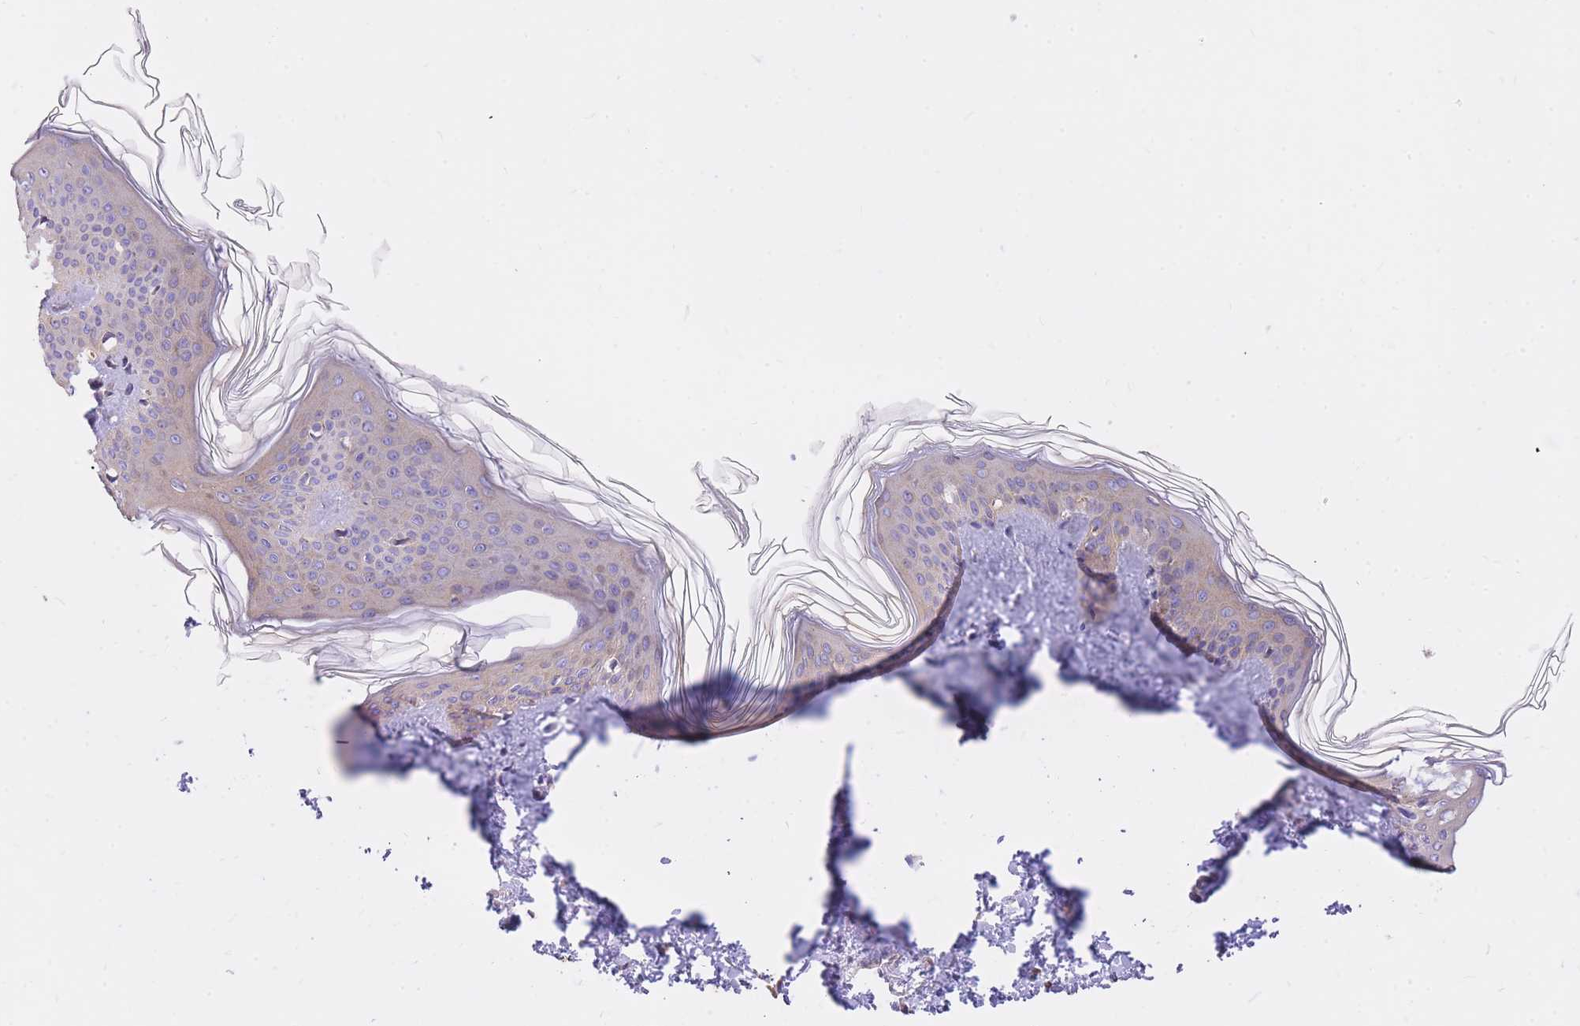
{"staining": {"intensity": "negative", "quantity": "none", "location": "none"}, "tissue": "skin", "cell_type": "Fibroblasts", "image_type": "normal", "snomed": [{"axis": "morphology", "description": "Normal tissue, NOS"}, {"axis": "topography", "description": "Skin"}], "caption": "IHC image of normal skin stained for a protein (brown), which displays no expression in fibroblasts.", "gene": "GBP7", "patient": {"sex": "female", "age": 41}}